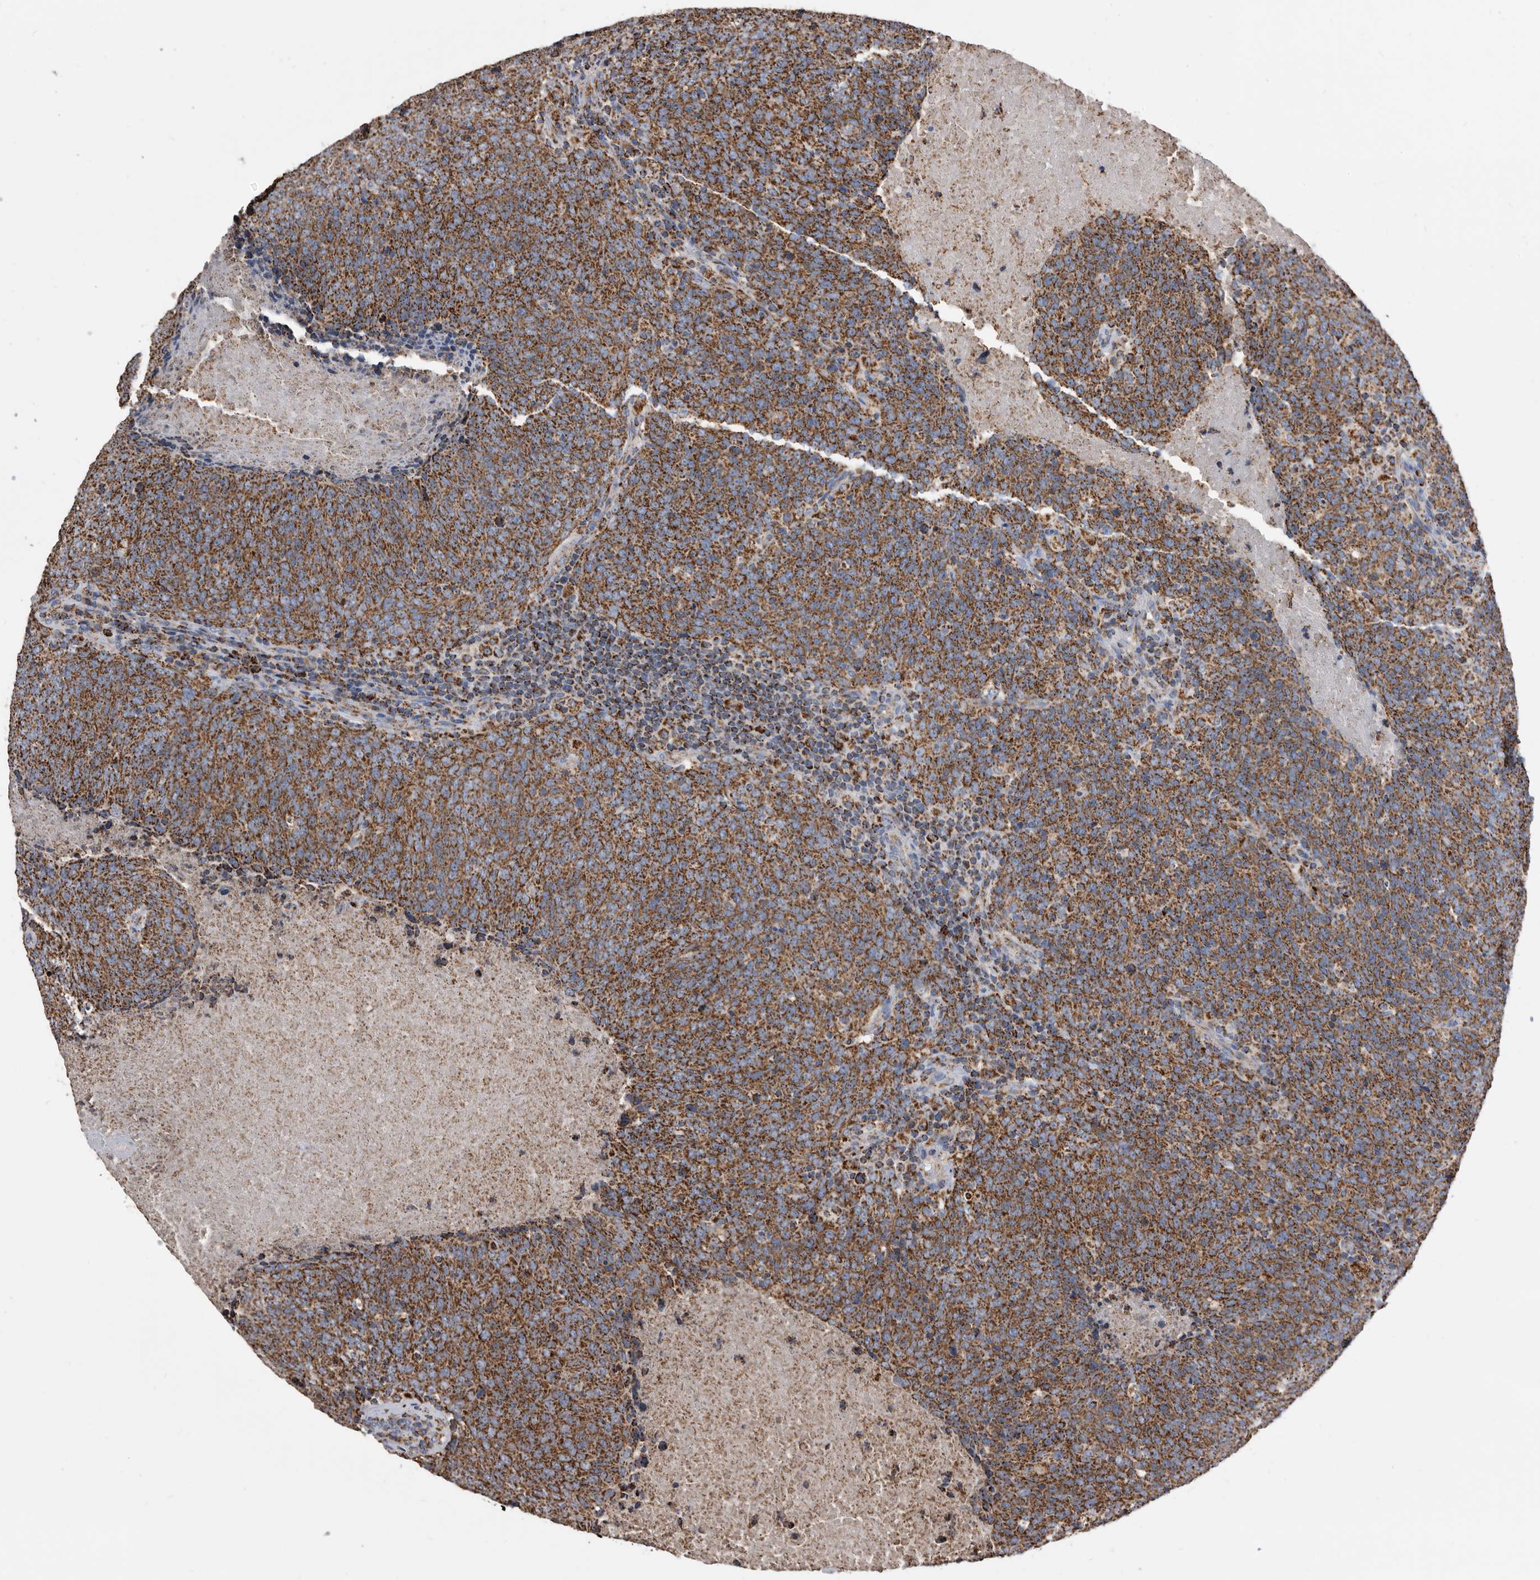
{"staining": {"intensity": "strong", "quantity": ">75%", "location": "cytoplasmic/membranous"}, "tissue": "head and neck cancer", "cell_type": "Tumor cells", "image_type": "cancer", "snomed": [{"axis": "morphology", "description": "Squamous cell carcinoma, NOS"}, {"axis": "morphology", "description": "Squamous cell carcinoma, metastatic, NOS"}, {"axis": "topography", "description": "Lymph node"}, {"axis": "topography", "description": "Head-Neck"}], "caption": "The image exhibits immunohistochemical staining of head and neck cancer. There is strong cytoplasmic/membranous staining is seen in approximately >75% of tumor cells.", "gene": "WFDC1", "patient": {"sex": "male", "age": 62}}